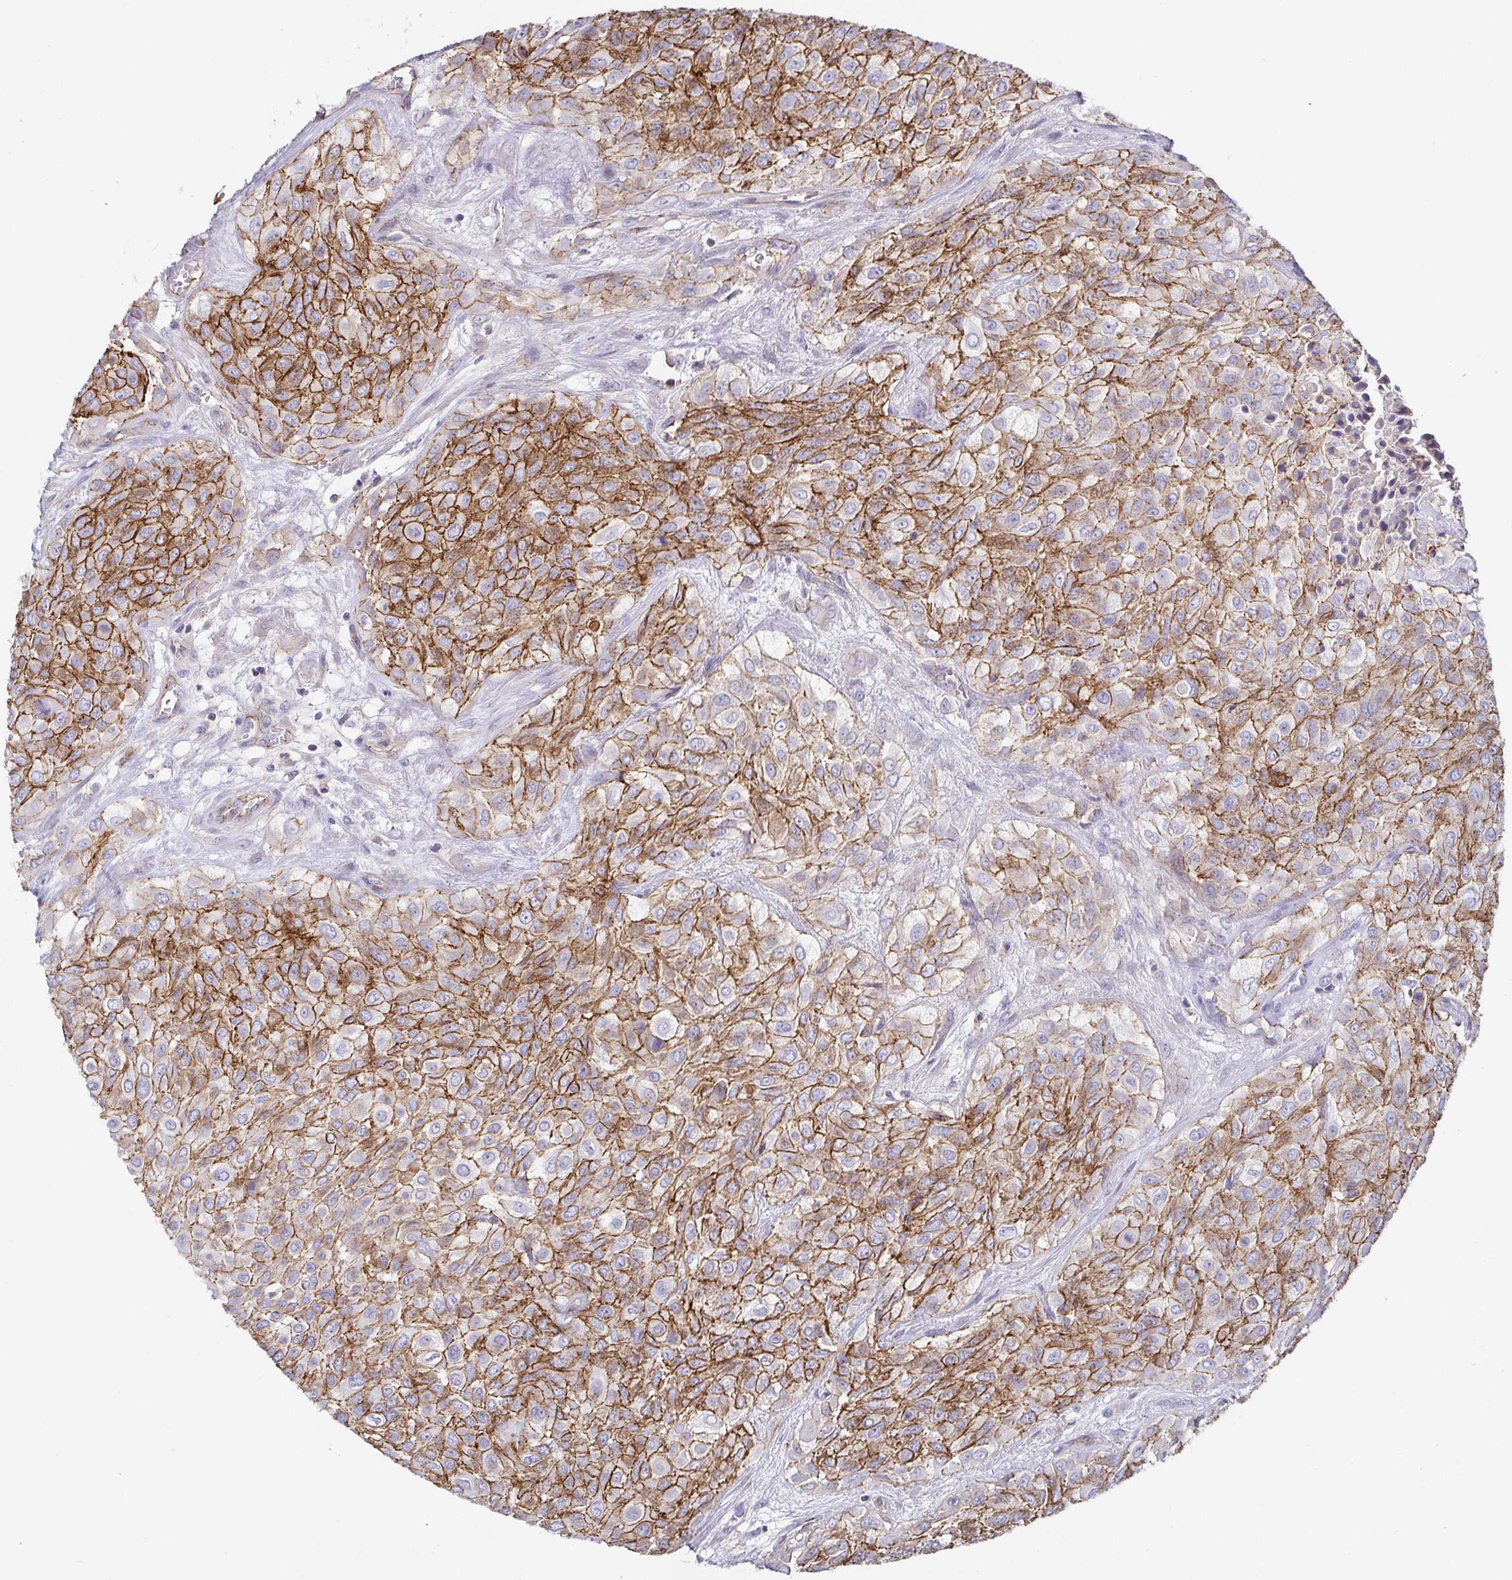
{"staining": {"intensity": "moderate", "quantity": ">75%", "location": "cytoplasmic/membranous"}, "tissue": "urothelial cancer", "cell_type": "Tumor cells", "image_type": "cancer", "snomed": [{"axis": "morphology", "description": "Urothelial carcinoma, High grade"}, {"axis": "topography", "description": "Urinary bladder"}], "caption": "Urothelial cancer stained with immunohistochemistry (IHC) displays moderate cytoplasmic/membranous positivity in approximately >75% of tumor cells.", "gene": "PIWIL3", "patient": {"sex": "male", "age": 57}}